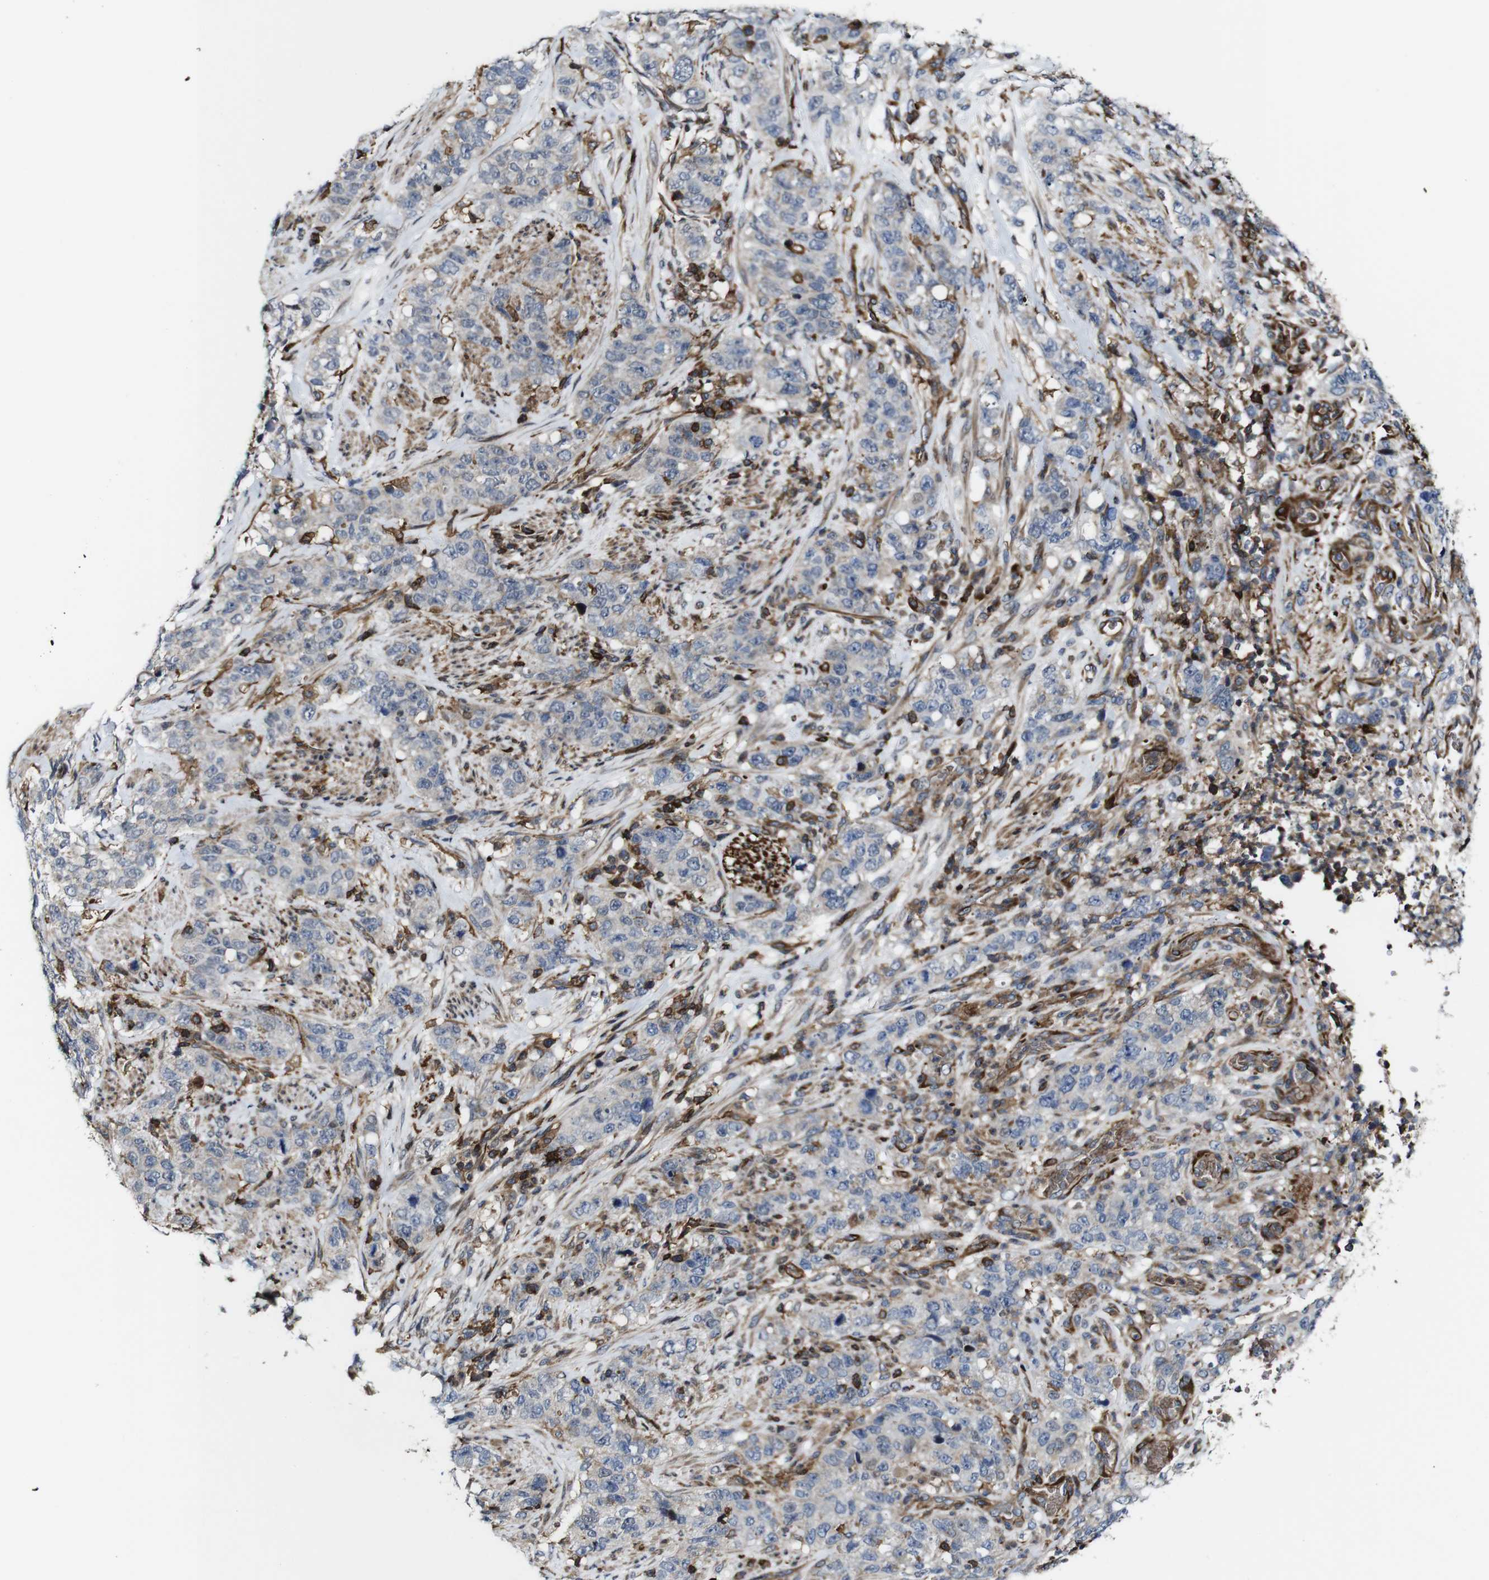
{"staining": {"intensity": "negative", "quantity": "none", "location": "none"}, "tissue": "stomach cancer", "cell_type": "Tumor cells", "image_type": "cancer", "snomed": [{"axis": "morphology", "description": "Adenocarcinoma, NOS"}, {"axis": "topography", "description": "Stomach"}], "caption": "IHC photomicrograph of neoplastic tissue: human adenocarcinoma (stomach) stained with DAB (3,3'-diaminobenzidine) reveals no significant protein staining in tumor cells.", "gene": "JAK2", "patient": {"sex": "male", "age": 48}}